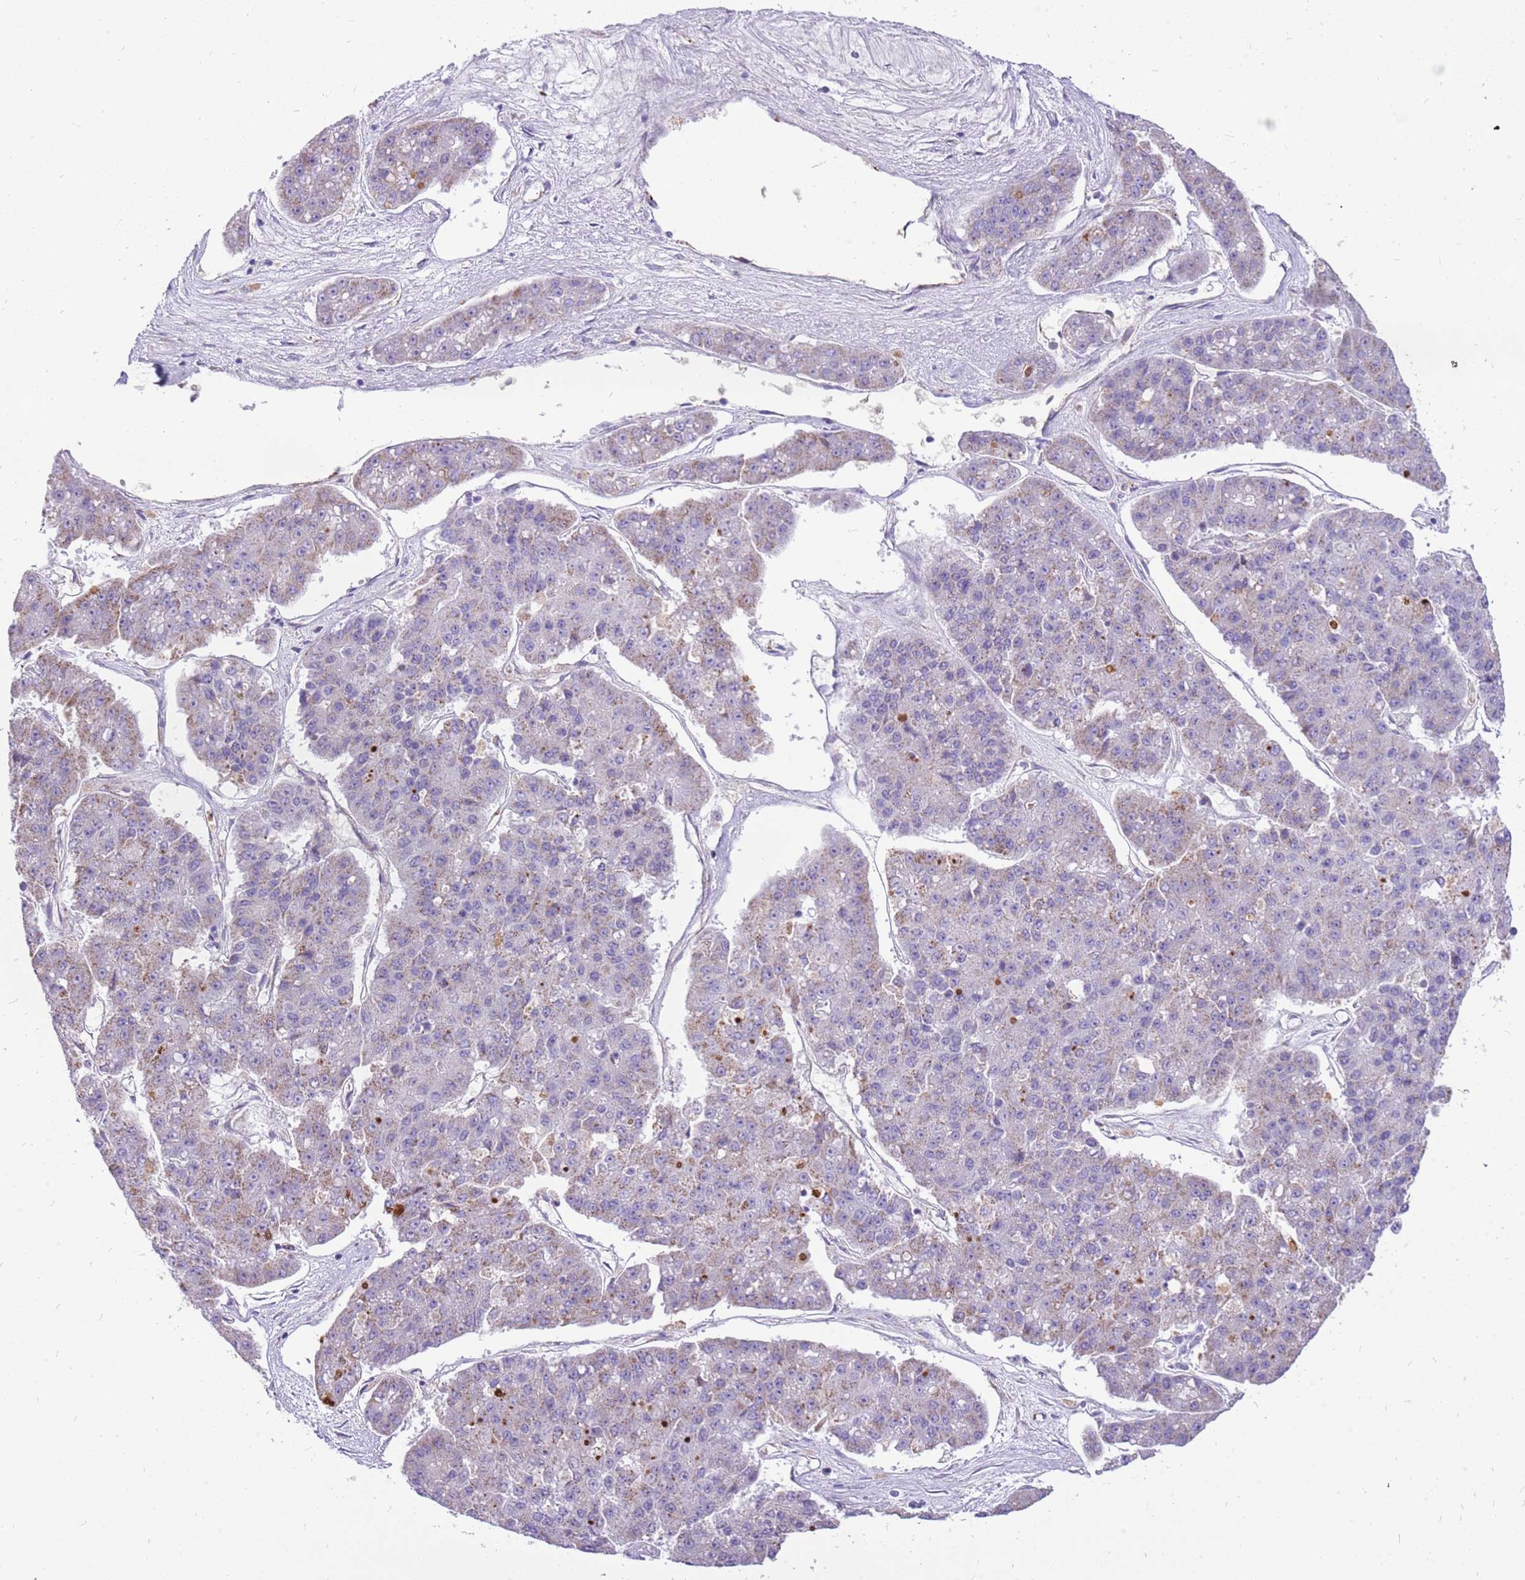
{"staining": {"intensity": "weak", "quantity": "<25%", "location": "cytoplasmic/membranous"}, "tissue": "pancreatic cancer", "cell_type": "Tumor cells", "image_type": "cancer", "snomed": [{"axis": "morphology", "description": "Adenocarcinoma, NOS"}, {"axis": "topography", "description": "Pancreas"}], "caption": "High power microscopy photomicrograph of an IHC image of pancreatic adenocarcinoma, revealing no significant expression in tumor cells.", "gene": "PCNX1", "patient": {"sex": "male", "age": 50}}